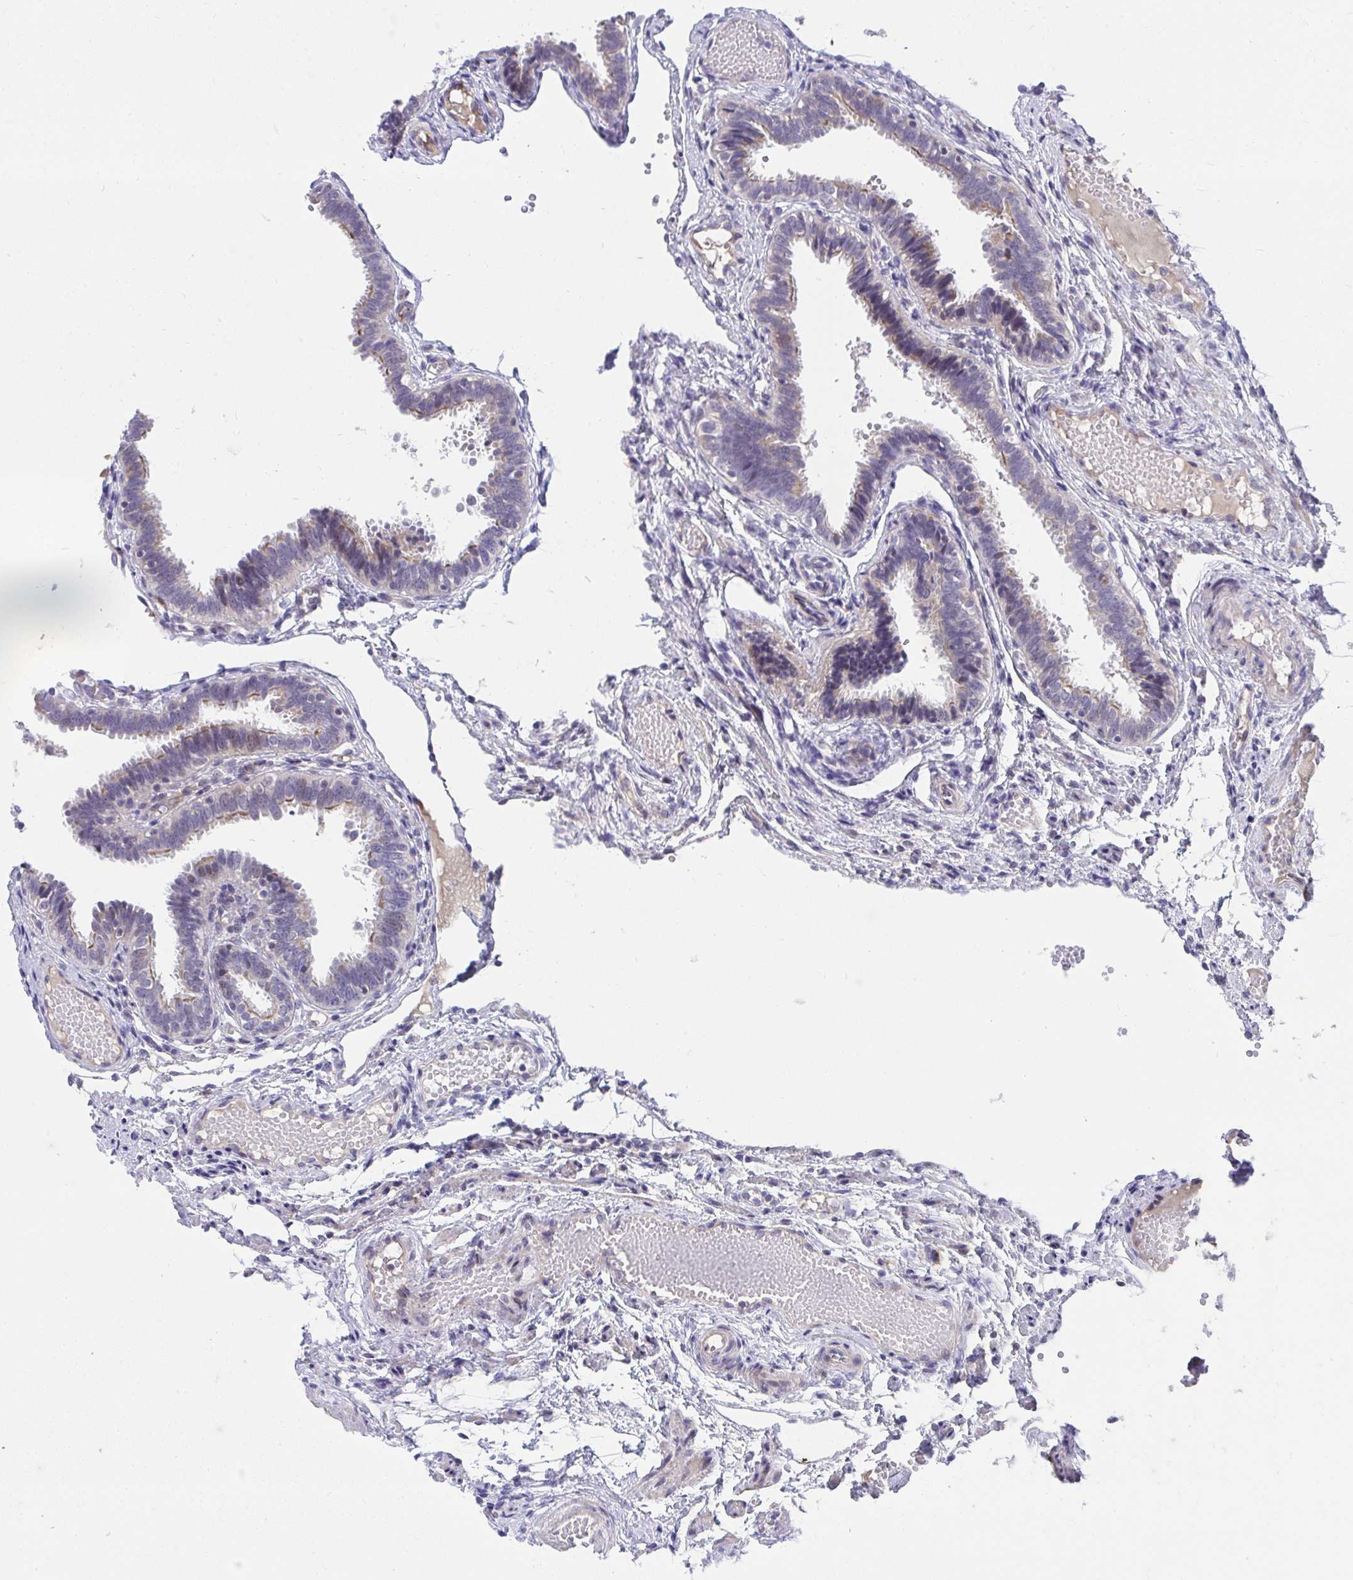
{"staining": {"intensity": "moderate", "quantity": "<25%", "location": "cytoplasmic/membranous"}, "tissue": "fallopian tube", "cell_type": "Glandular cells", "image_type": "normal", "snomed": [{"axis": "morphology", "description": "Normal tissue, NOS"}, {"axis": "topography", "description": "Fallopian tube"}], "caption": "There is low levels of moderate cytoplasmic/membranous expression in glandular cells of normal fallopian tube, as demonstrated by immunohistochemical staining (brown color).", "gene": "SLAMF7", "patient": {"sex": "female", "age": 37}}